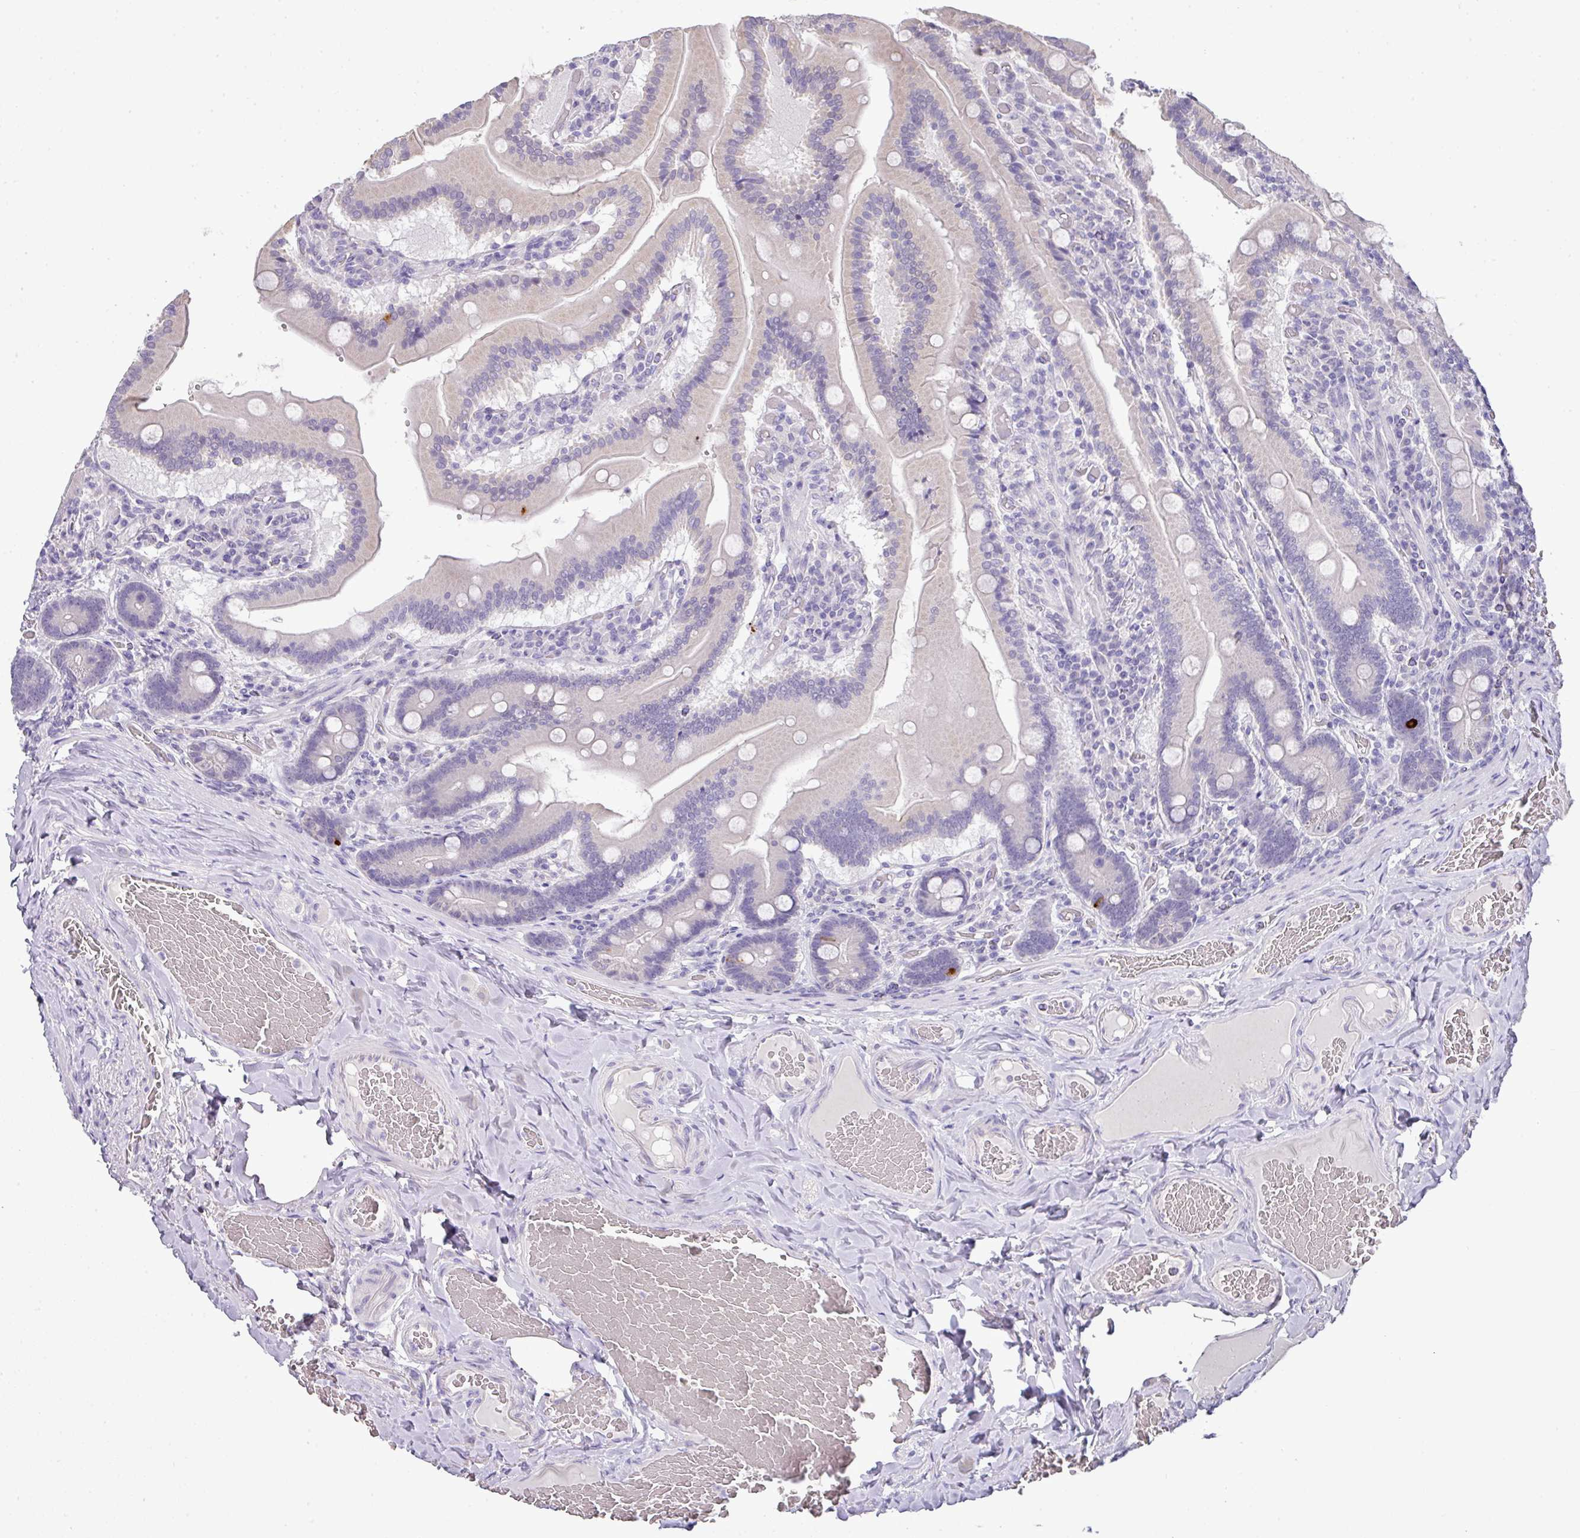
{"staining": {"intensity": "strong", "quantity": "<25%", "location": "cytoplasmic/membranous,nuclear"}, "tissue": "duodenum", "cell_type": "Glandular cells", "image_type": "normal", "snomed": [{"axis": "morphology", "description": "Normal tissue, NOS"}, {"axis": "topography", "description": "Duodenum"}], "caption": "Protein analysis of benign duodenum shows strong cytoplasmic/membranous,nuclear expression in about <25% of glandular cells.", "gene": "GCG", "patient": {"sex": "female", "age": 62}}